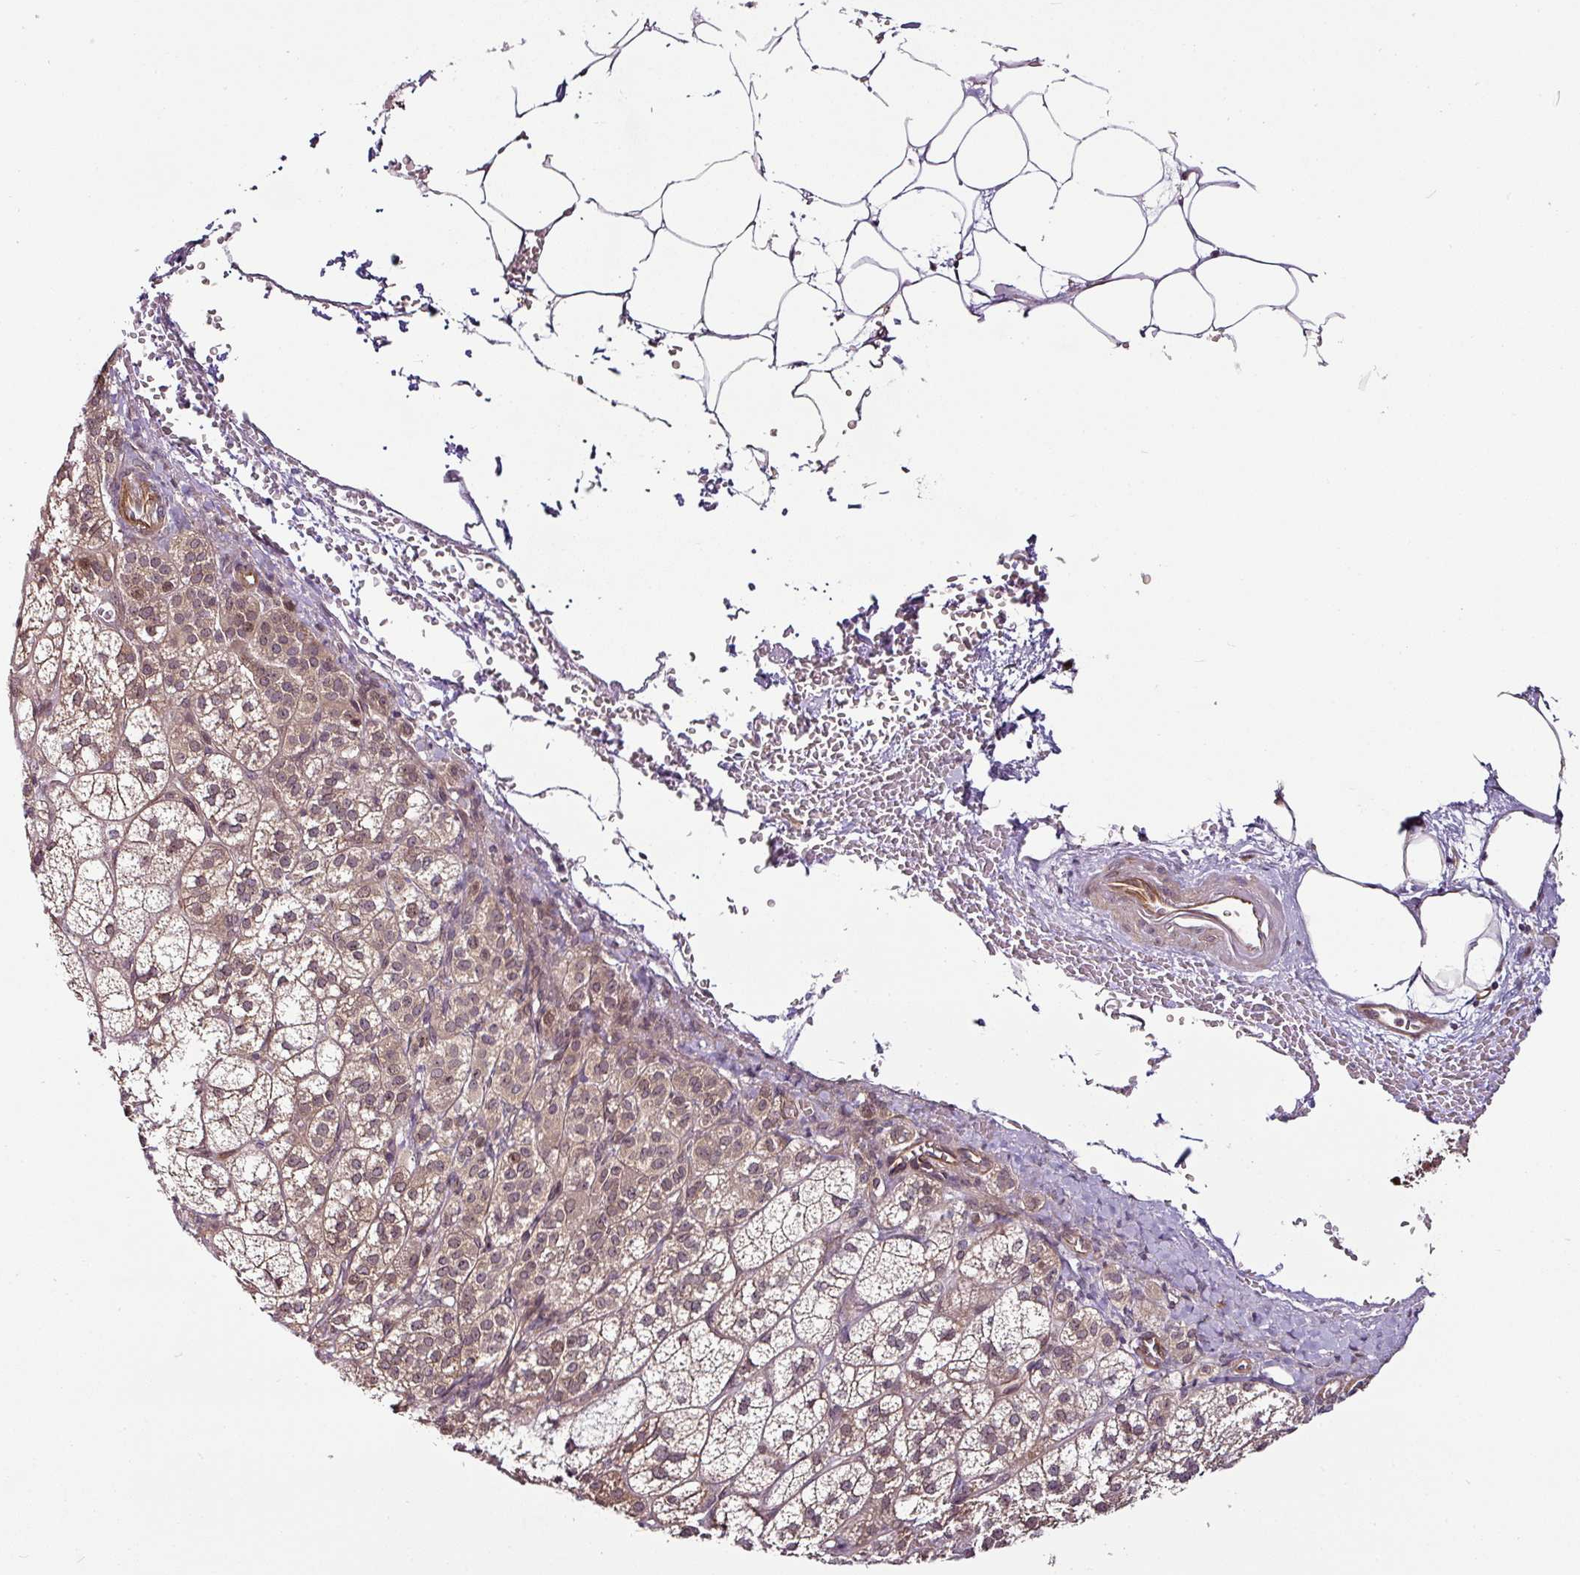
{"staining": {"intensity": "moderate", "quantity": ">75%", "location": "cytoplasmic/membranous,nuclear"}, "tissue": "adrenal gland", "cell_type": "Glandular cells", "image_type": "normal", "snomed": [{"axis": "morphology", "description": "Normal tissue, NOS"}, {"axis": "topography", "description": "Adrenal gland"}], "caption": "Adrenal gland was stained to show a protein in brown. There is medium levels of moderate cytoplasmic/membranous,nuclear positivity in approximately >75% of glandular cells.", "gene": "DCAF13", "patient": {"sex": "female", "age": 60}}